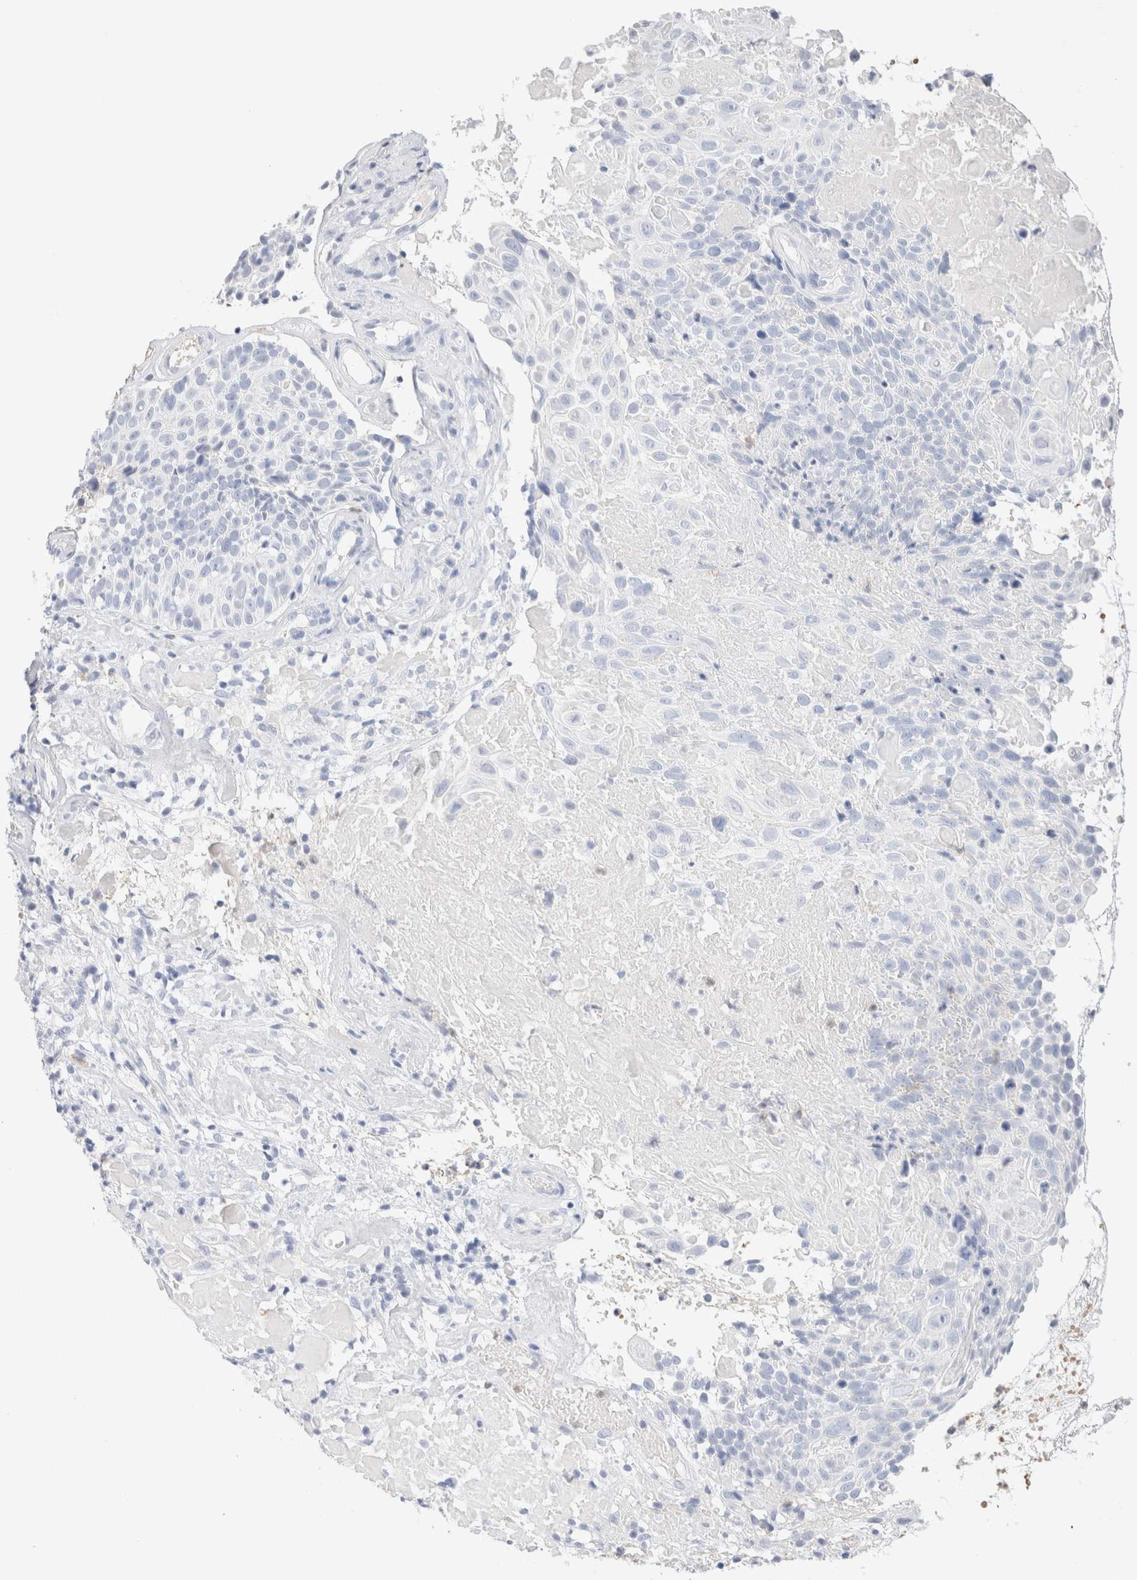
{"staining": {"intensity": "negative", "quantity": "none", "location": "none"}, "tissue": "cervical cancer", "cell_type": "Tumor cells", "image_type": "cancer", "snomed": [{"axis": "morphology", "description": "Squamous cell carcinoma, NOS"}, {"axis": "topography", "description": "Cervix"}], "caption": "An image of human squamous cell carcinoma (cervical) is negative for staining in tumor cells.", "gene": "ARG1", "patient": {"sex": "female", "age": 74}}